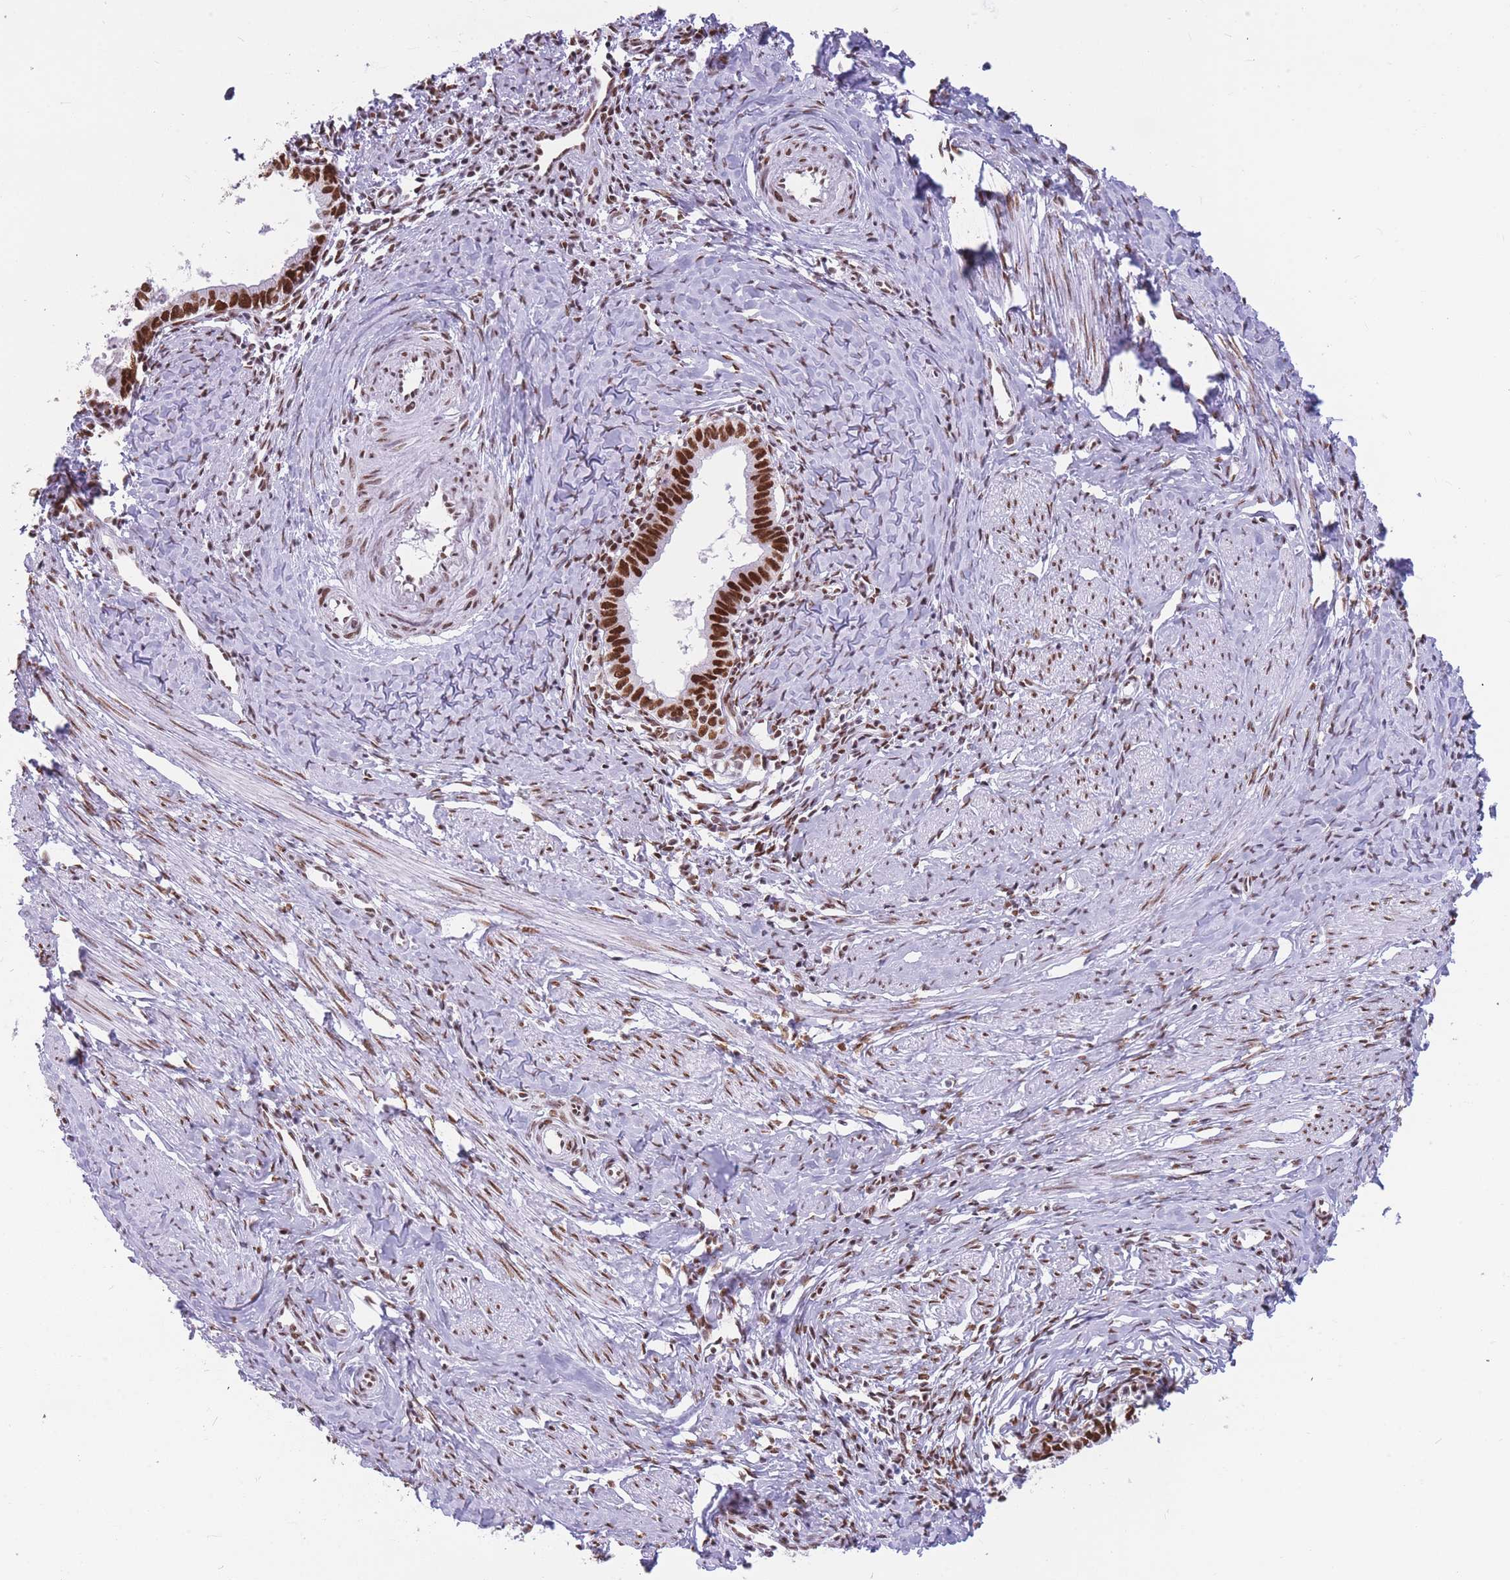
{"staining": {"intensity": "strong", "quantity": ">75%", "location": "nuclear"}, "tissue": "cervical cancer", "cell_type": "Tumor cells", "image_type": "cancer", "snomed": [{"axis": "morphology", "description": "Adenocarcinoma, NOS"}, {"axis": "topography", "description": "Cervix"}], "caption": "Brown immunohistochemical staining in adenocarcinoma (cervical) displays strong nuclear positivity in approximately >75% of tumor cells. (DAB (3,3'-diaminobenzidine) = brown stain, brightfield microscopy at high magnification).", "gene": "HNRNPUL1", "patient": {"sex": "female", "age": 36}}